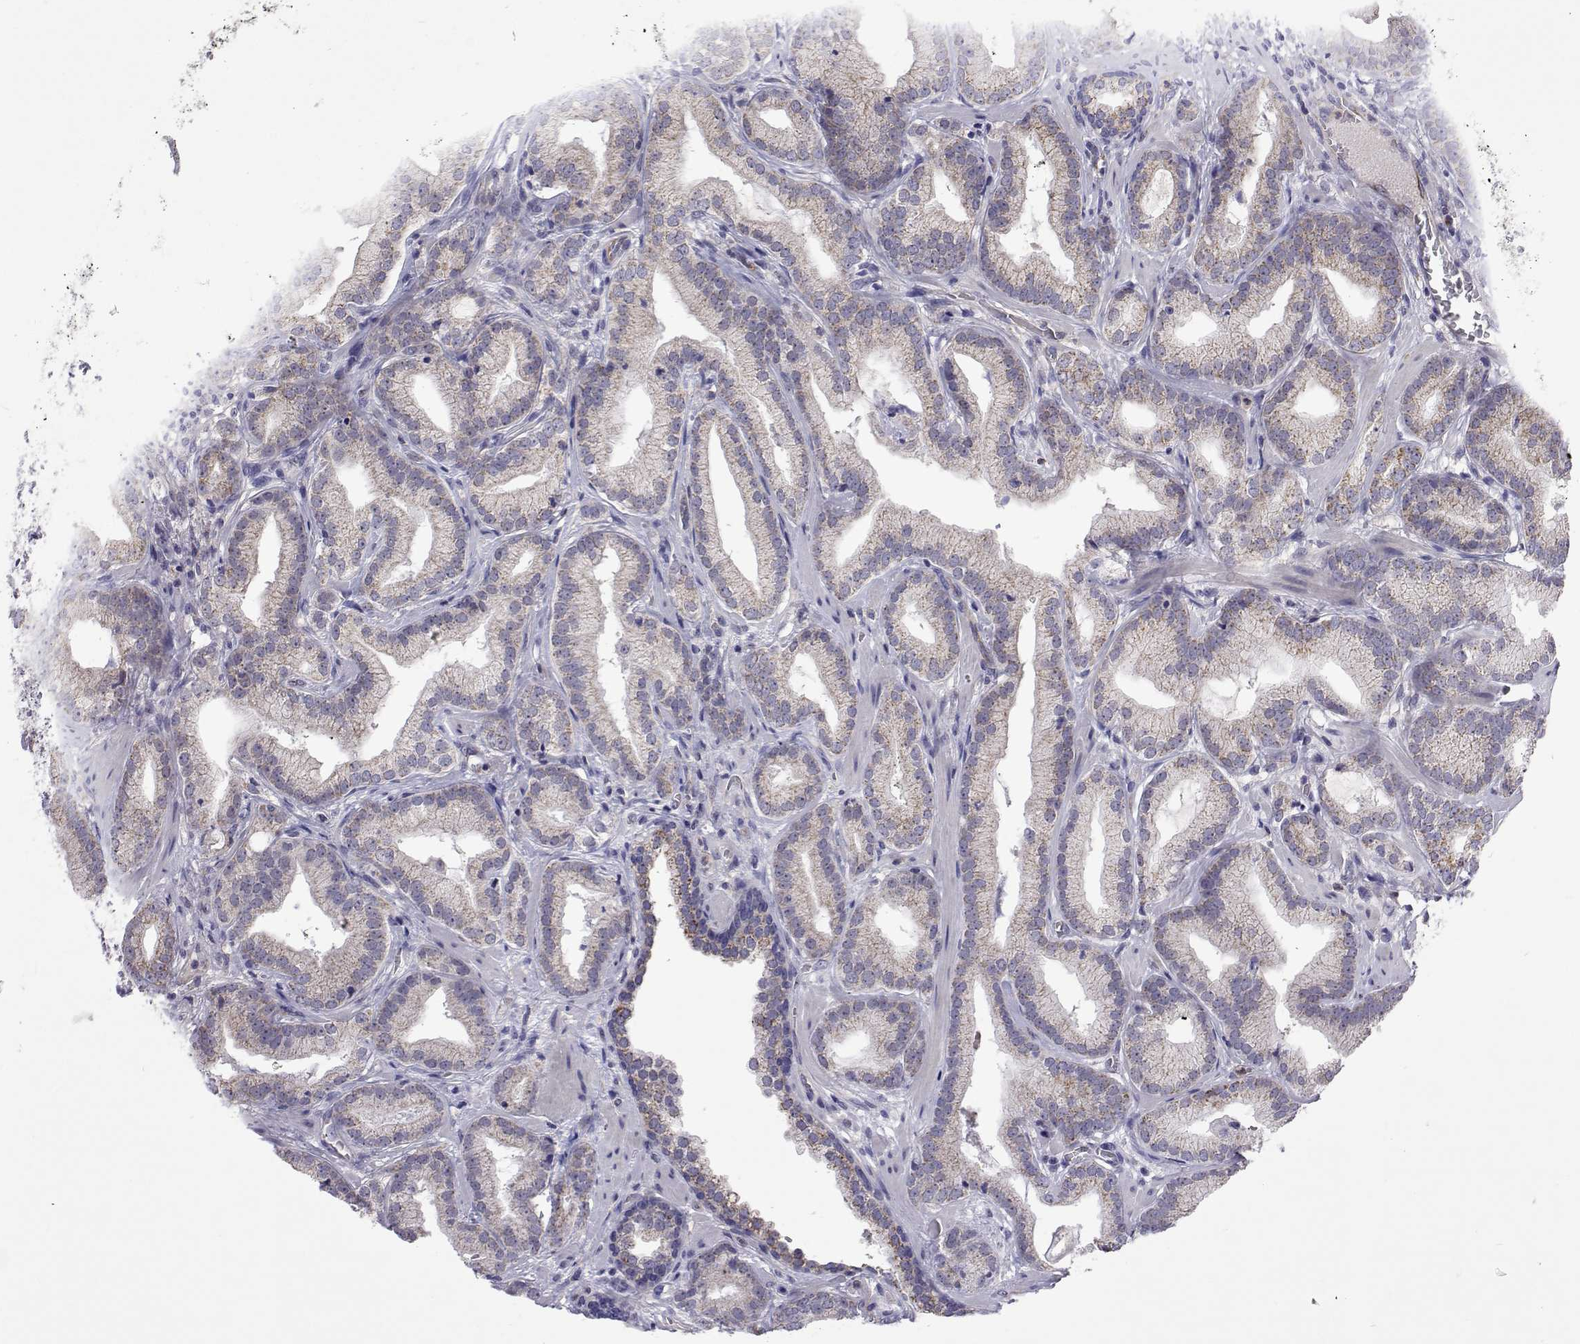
{"staining": {"intensity": "moderate", "quantity": "25%-75%", "location": "cytoplasmic/membranous"}, "tissue": "prostate cancer", "cell_type": "Tumor cells", "image_type": "cancer", "snomed": [{"axis": "morphology", "description": "Adenocarcinoma, Low grade"}, {"axis": "topography", "description": "Prostate"}], "caption": "Prostate cancer stained for a protein demonstrates moderate cytoplasmic/membranous positivity in tumor cells.", "gene": "DHTKD1", "patient": {"sex": "male", "age": 62}}